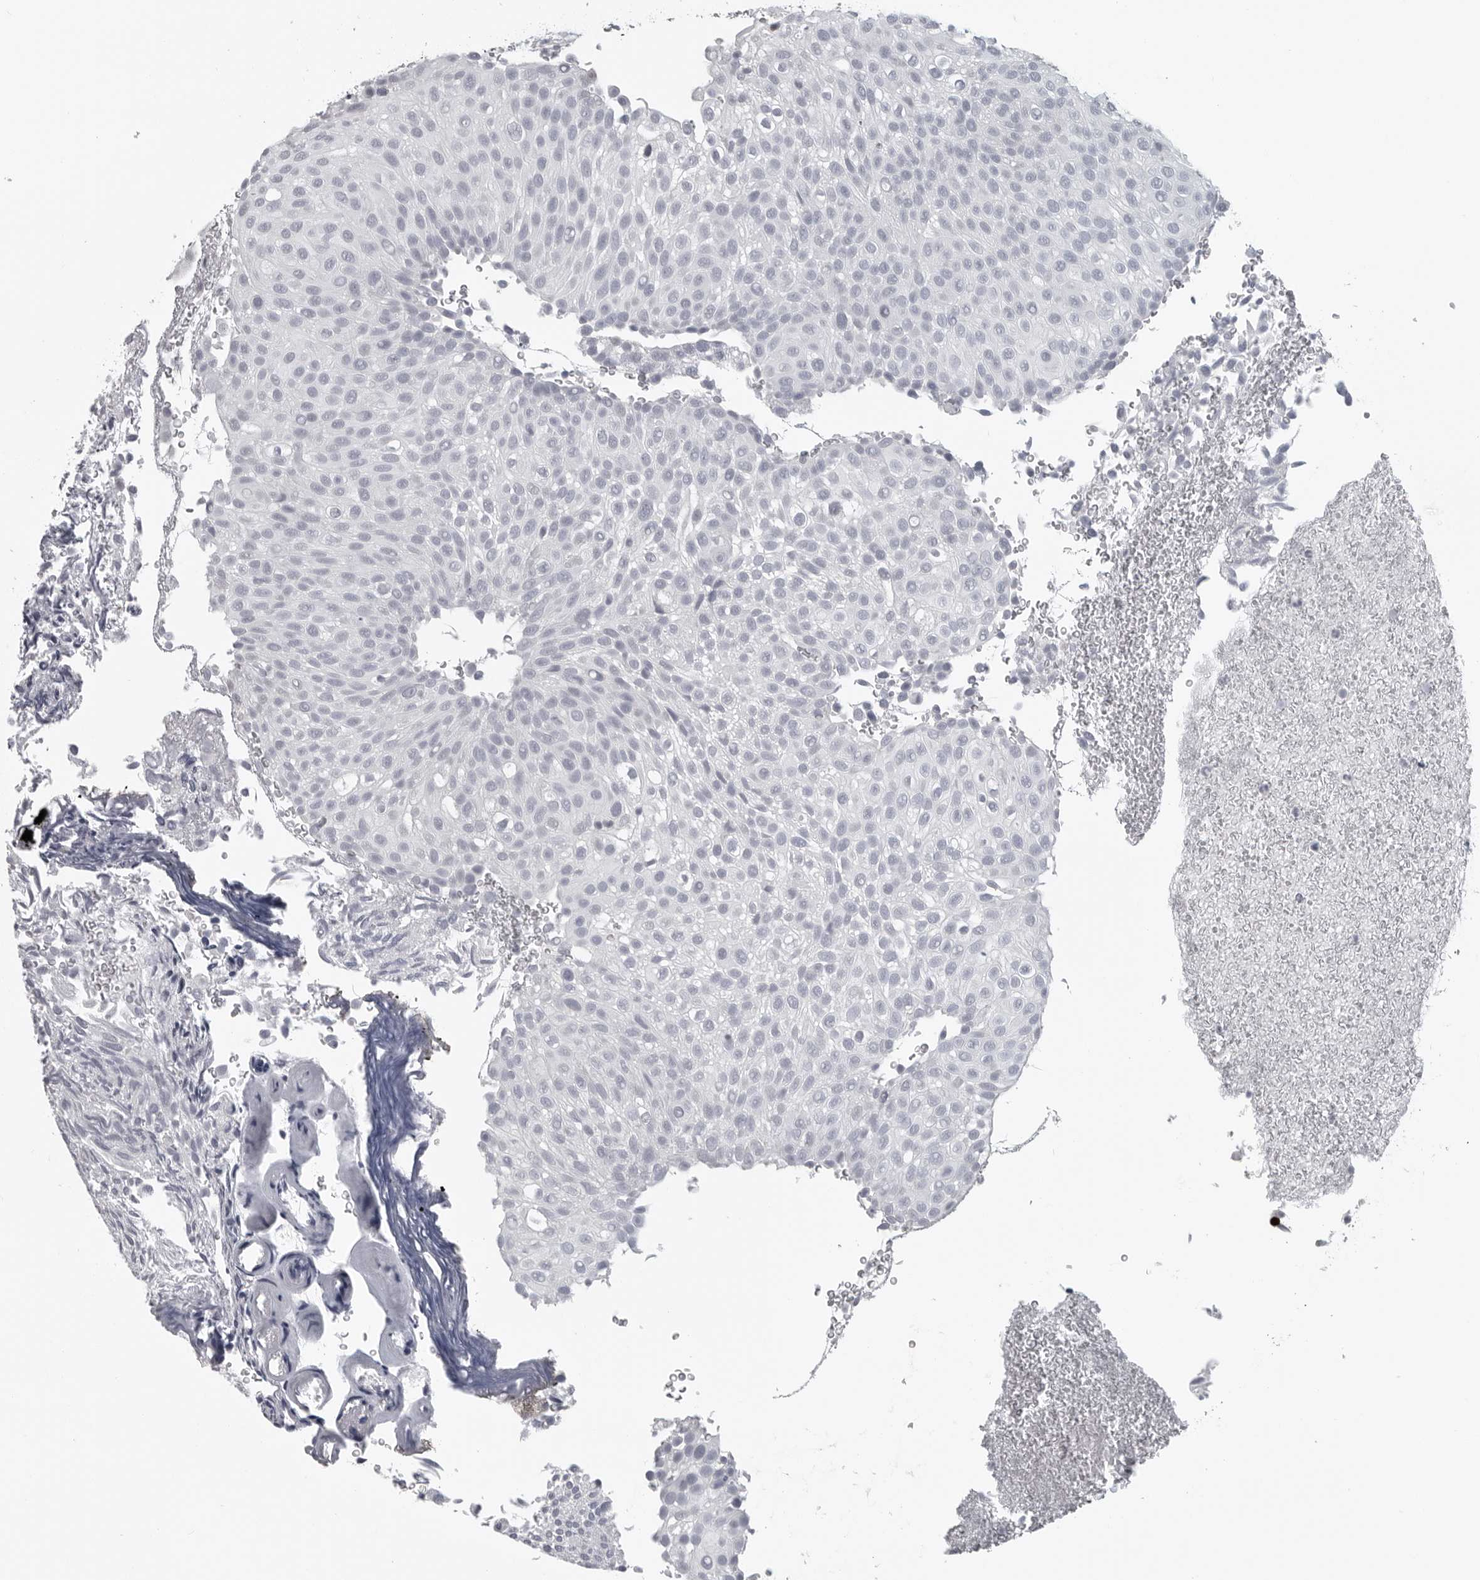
{"staining": {"intensity": "negative", "quantity": "none", "location": "none"}, "tissue": "urothelial cancer", "cell_type": "Tumor cells", "image_type": "cancer", "snomed": [{"axis": "morphology", "description": "Urothelial carcinoma, Low grade"}, {"axis": "topography", "description": "Urinary bladder"}], "caption": "There is no significant expression in tumor cells of urothelial cancer.", "gene": "SATB2", "patient": {"sex": "male", "age": 78}}